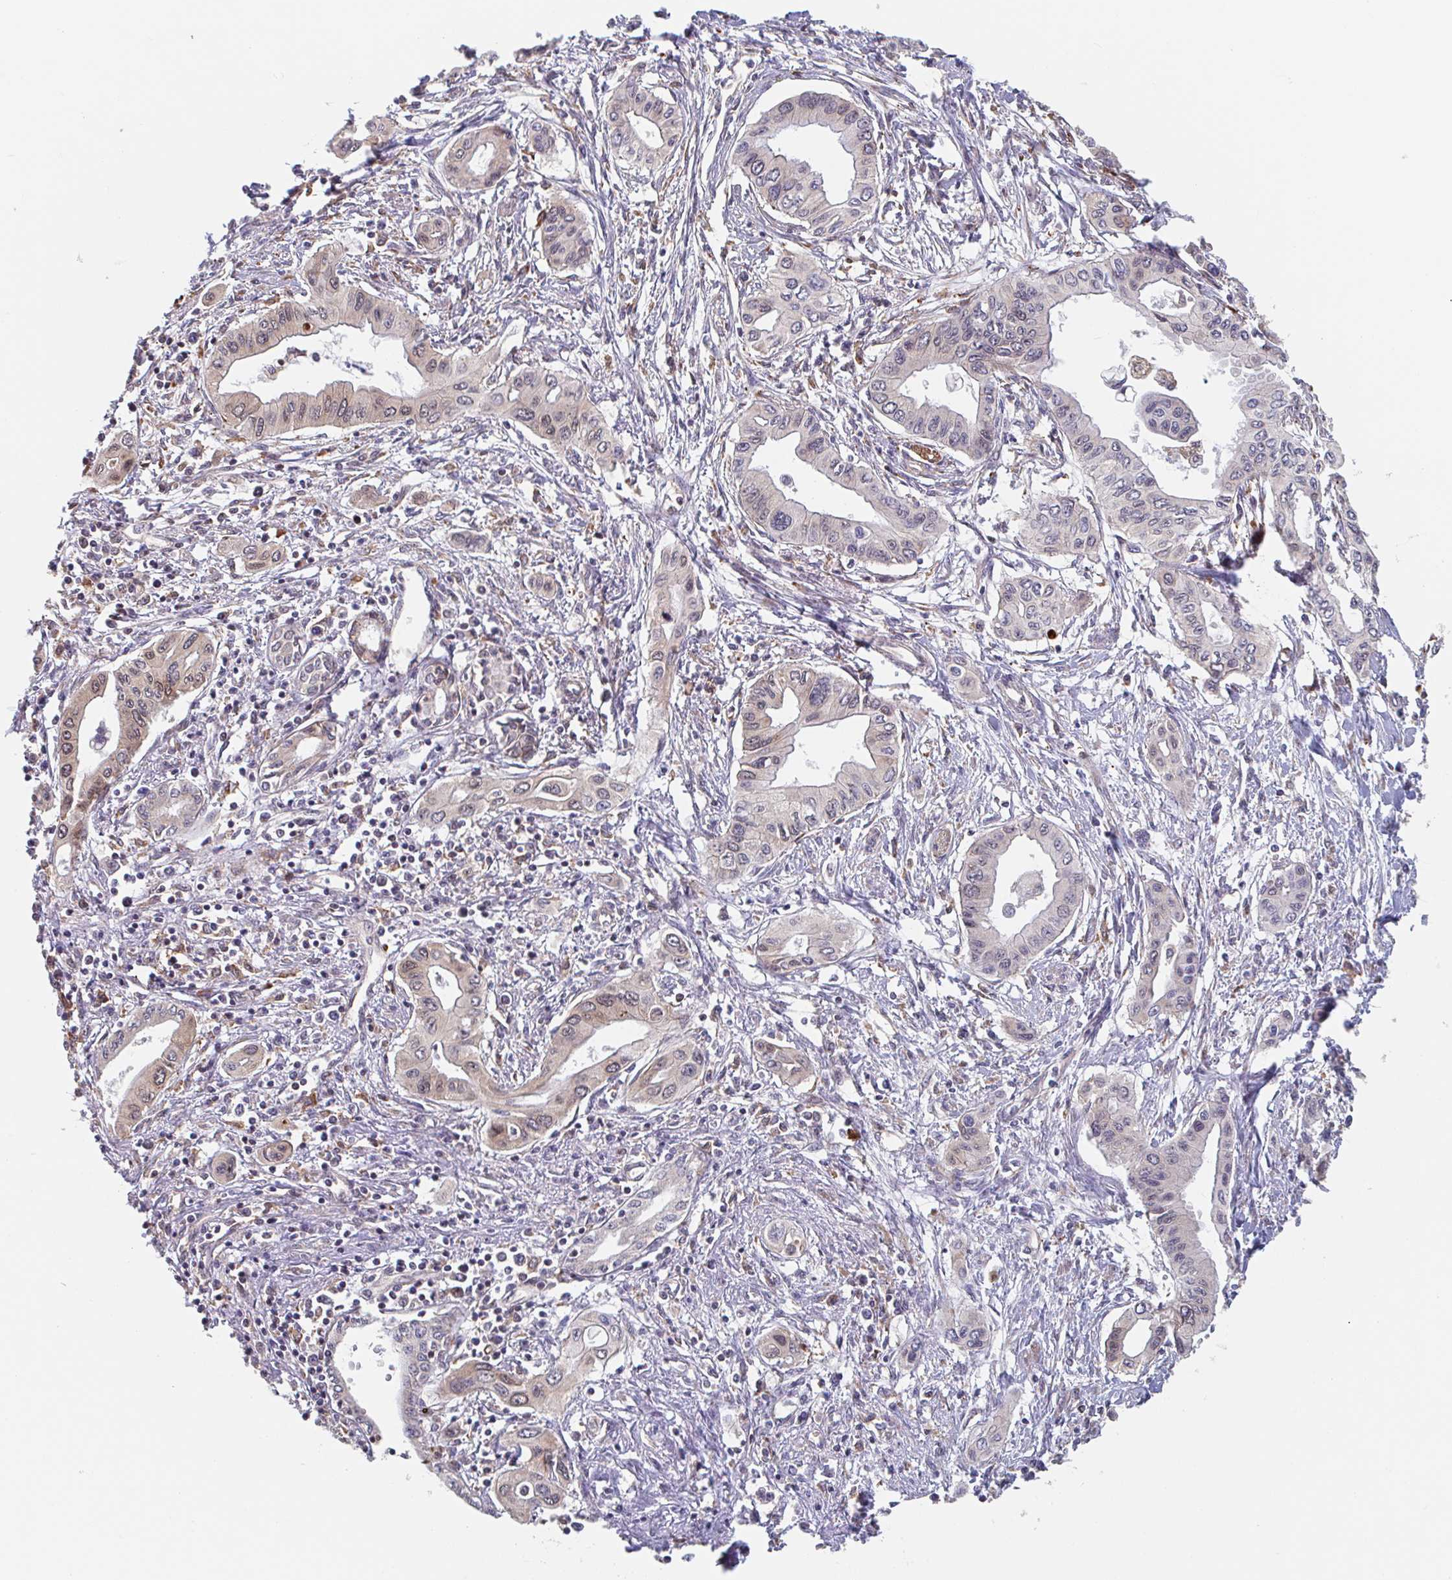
{"staining": {"intensity": "weak", "quantity": "<25%", "location": "nuclear"}, "tissue": "pancreatic cancer", "cell_type": "Tumor cells", "image_type": "cancer", "snomed": [{"axis": "morphology", "description": "Adenocarcinoma, NOS"}, {"axis": "topography", "description": "Pancreas"}], "caption": "IHC photomicrograph of neoplastic tissue: pancreatic cancer (adenocarcinoma) stained with DAB displays no significant protein staining in tumor cells.", "gene": "NUB1", "patient": {"sex": "female", "age": 62}}